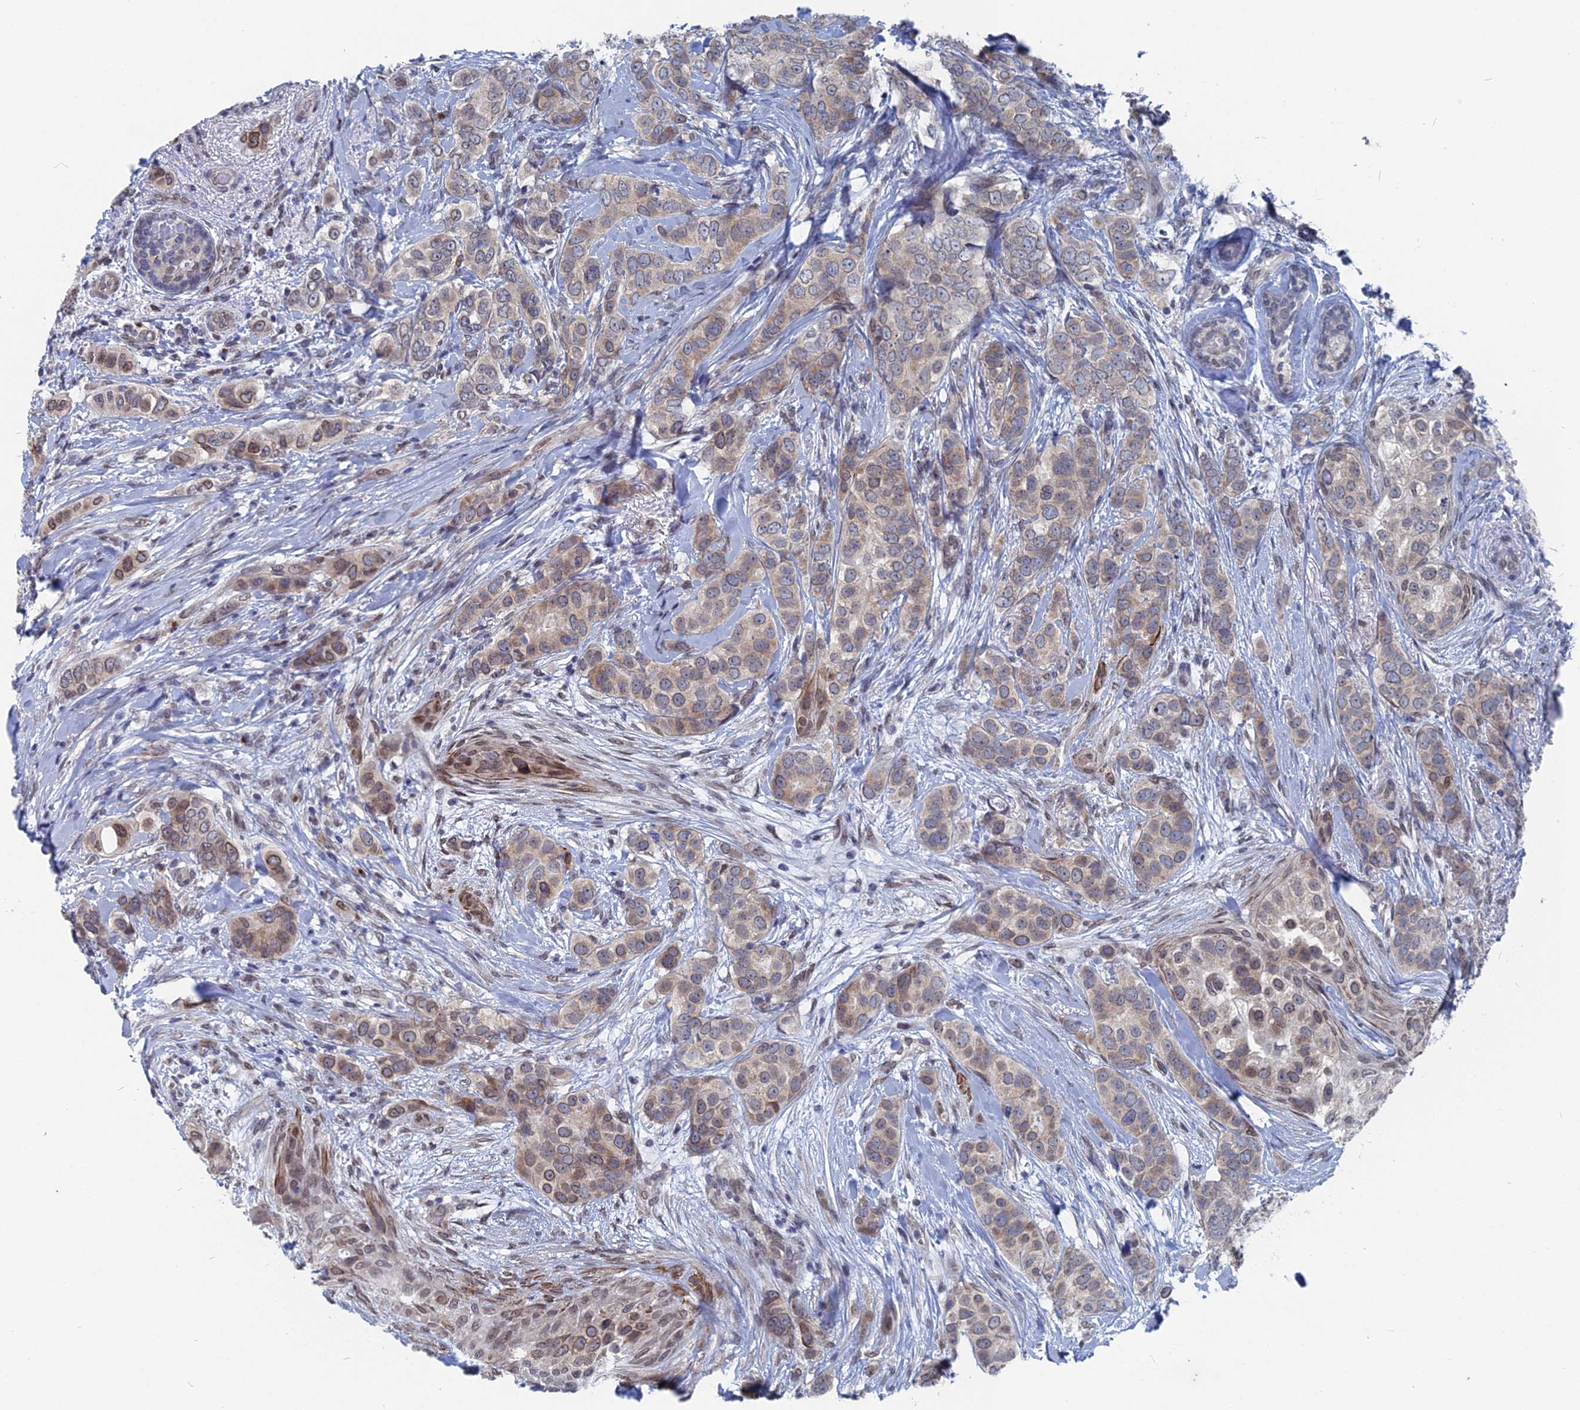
{"staining": {"intensity": "weak", "quantity": "<25%", "location": "cytoplasmic/membranous"}, "tissue": "breast cancer", "cell_type": "Tumor cells", "image_type": "cancer", "snomed": [{"axis": "morphology", "description": "Lobular carcinoma"}, {"axis": "topography", "description": "Breast"}], "caption": "This is a image of immunohistochemistry (IHC) staining of breast cancer (lobular carcinoma), which shows no staining in tumor cells. (Brightfield microscopy of DAB (3,3'-diaminobenzidine) immunohistochemistry (IHC) at high magnification).", "gene": "MTRF1", "patient": {"sex": "female", "age": 51}}